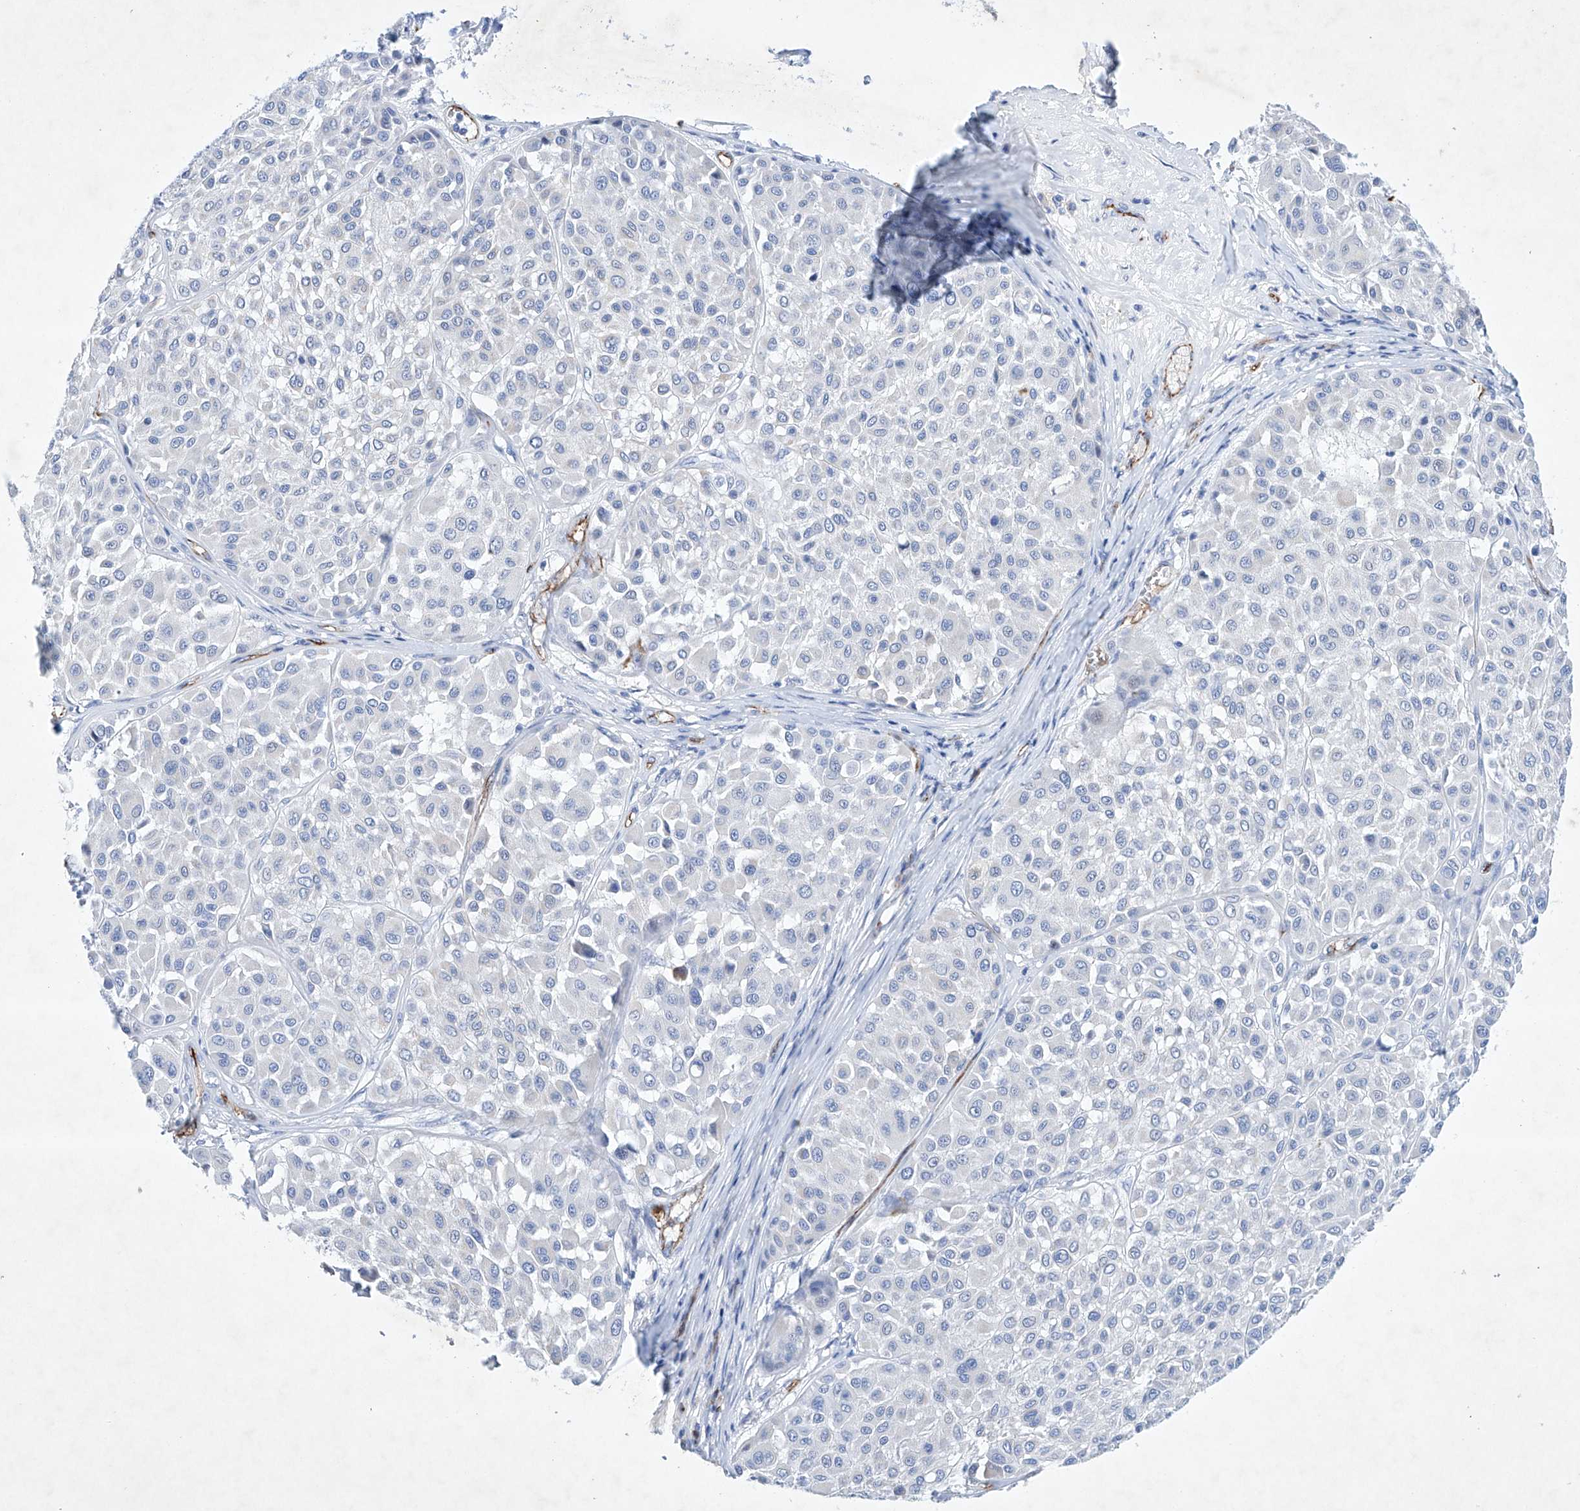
{"staining": {"intensity": "negative", "quantity": "none", "location": "none"}, "tissue": "melanoma", "cell_type": "Tumor cells", "image_type": "cancer", "snomed": [{"axis": "morphology", "description": "Malignant melanoma, Metastatic site"}, {"axis": "topography", "description": "Soft tissue"}], "caption": "Melanoma was stained to show a protein in brown. There is no significant expression in tumor cells.", "gene": "ETV7", "patient": {"sex": "male", "age": 41}}